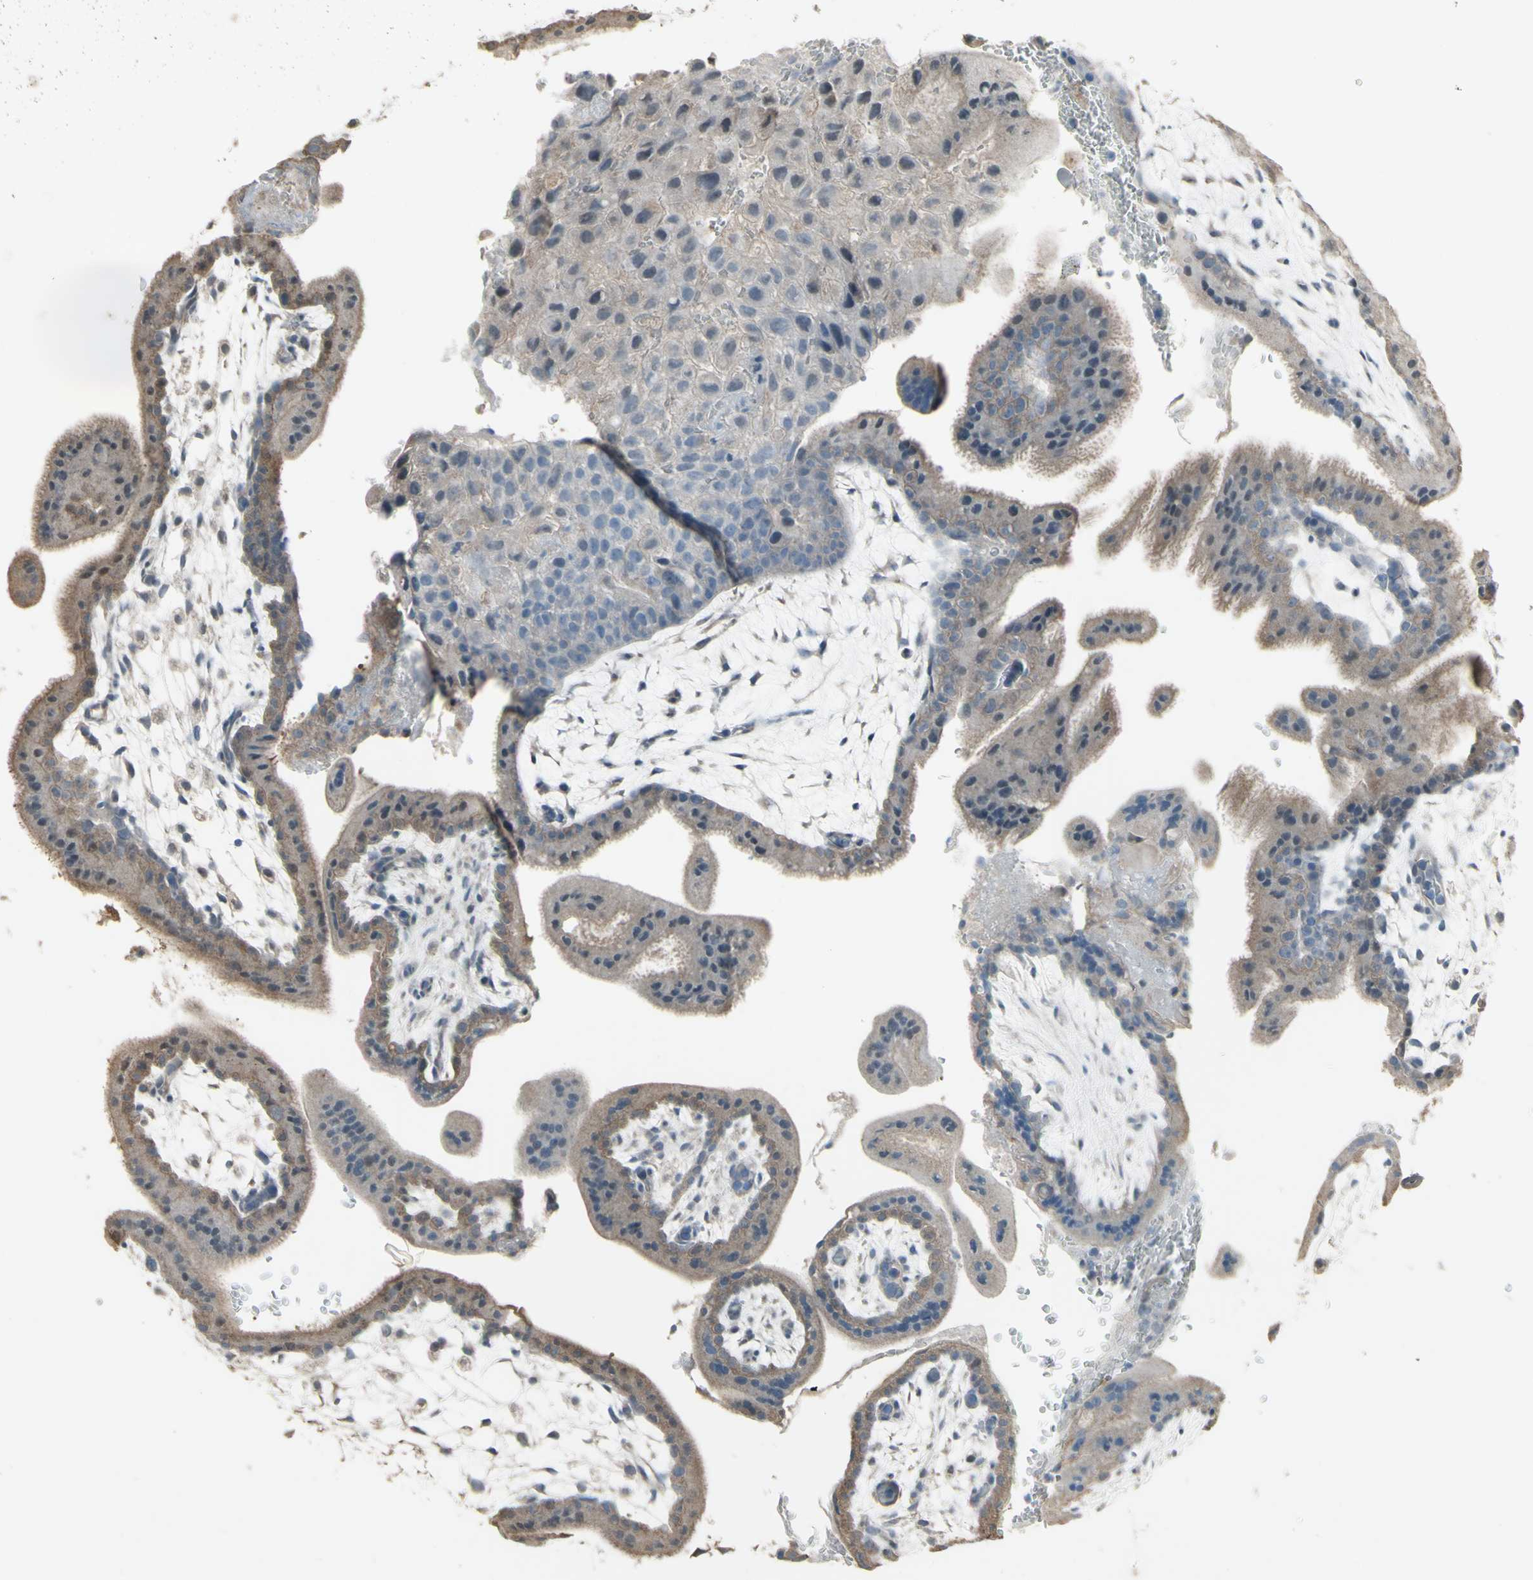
{"staining": {"intensity": "moderate", "quantity": ">75%", "location": "cytoplasmic/membranous"}, "tissue": "placenta", "cell_type": "Trophoblastic cells", "image_type": "normal", "snomed": [{"axis": "morphology", "description": "Normal tissue, NOS"}, {"axis": "topography", "description": "Placenta"}], "caption": "Normal placenta reveals moderate cytoplasmic/membranous expression in approximately >75% of trophoblastic cells.", "gene": "ENSG00000285526", "patient": {"sex": "female", "age": 35}}